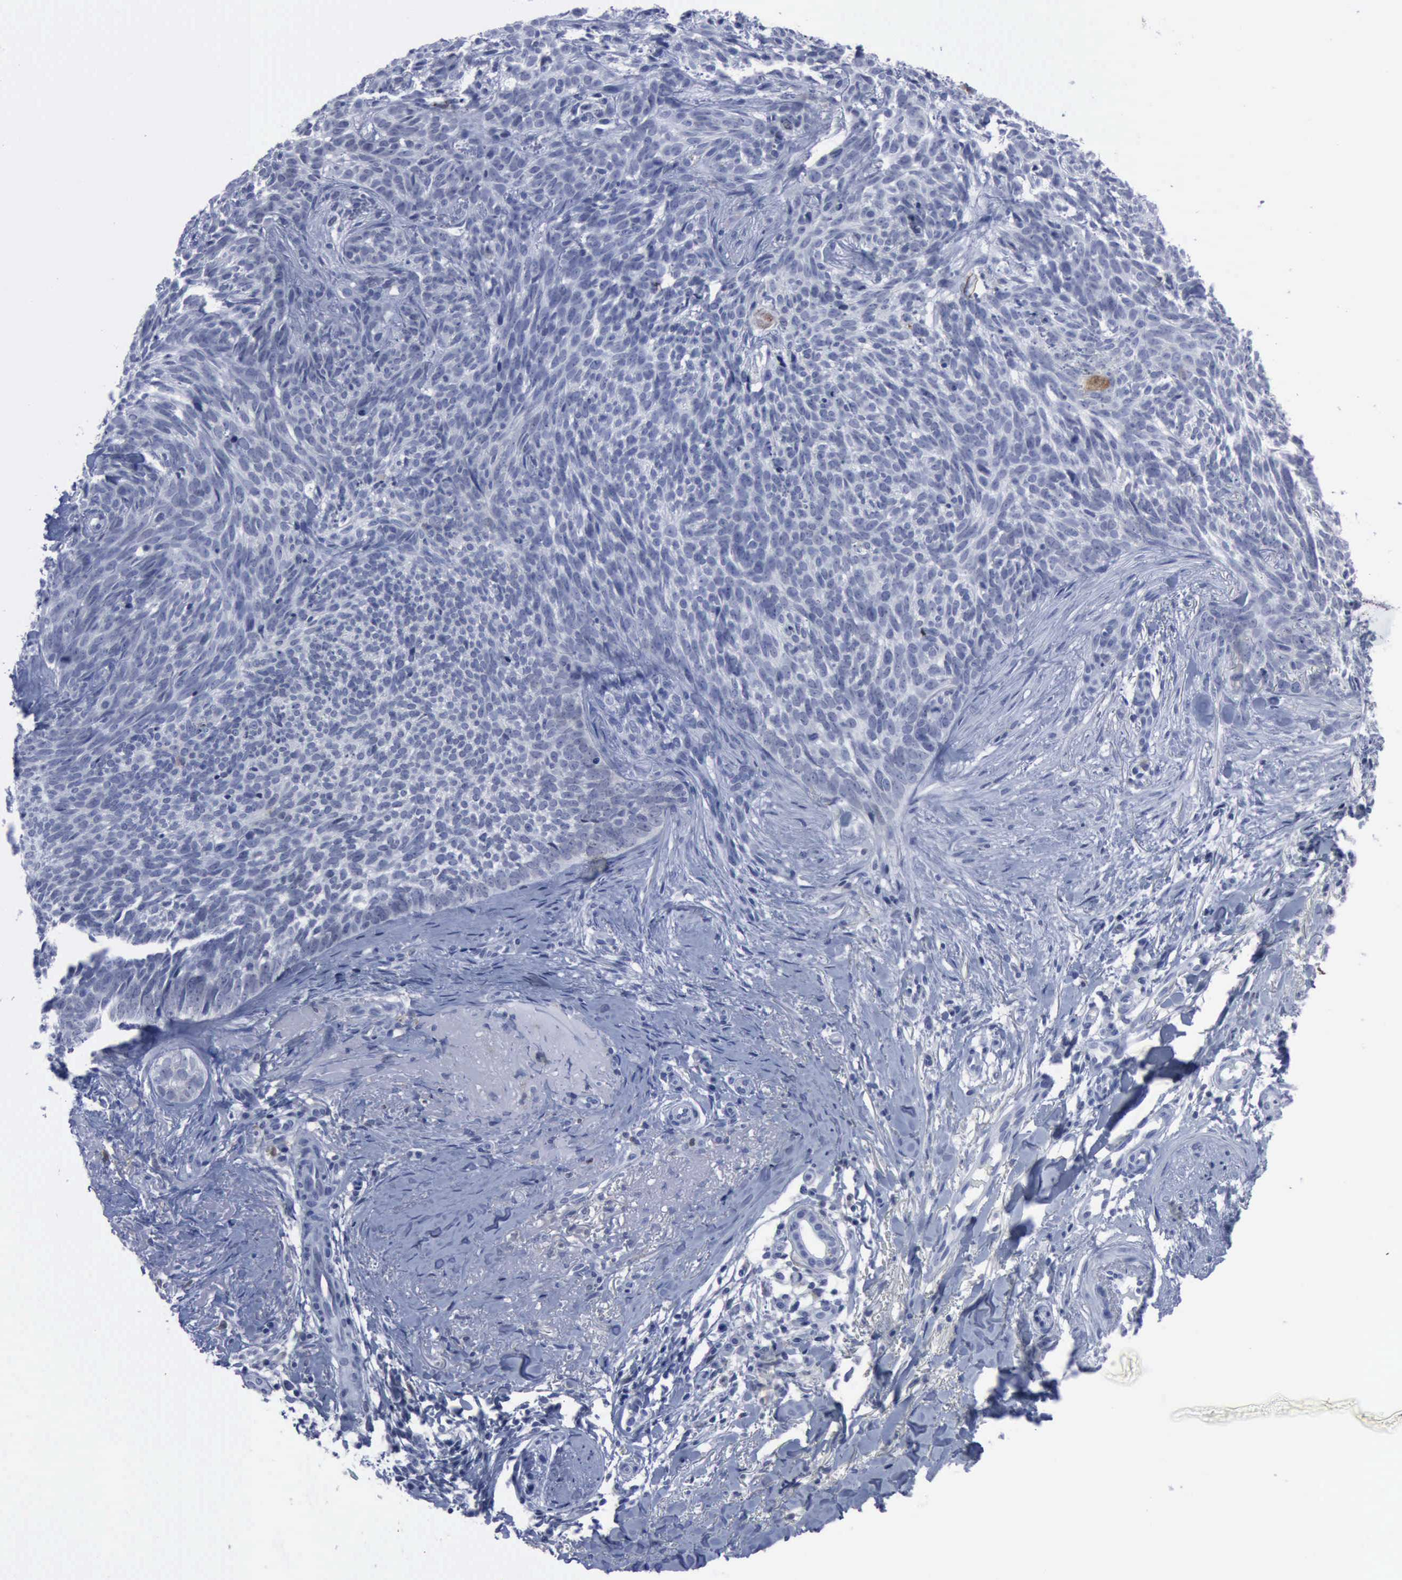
{"staining": {"intensity": "negative", "quantity": "none", "location": "none"}, "tissue": "skin cancer", "cell_type": "Tumor cells", "image_type": "cancer", "snomed": [{"axis": "morphology", "description": "Basal cell carcinoma"}, {"axis": "topography", "description": "Skin"}], "caption": "Immunohistochemistry (IHC) histopathology image of skin basal cell carcinoma stained for a protein (brown), which displays no expression in tumor cells.", "gene": "CSTA", "patient": {"sex": "female", "age": 81}}